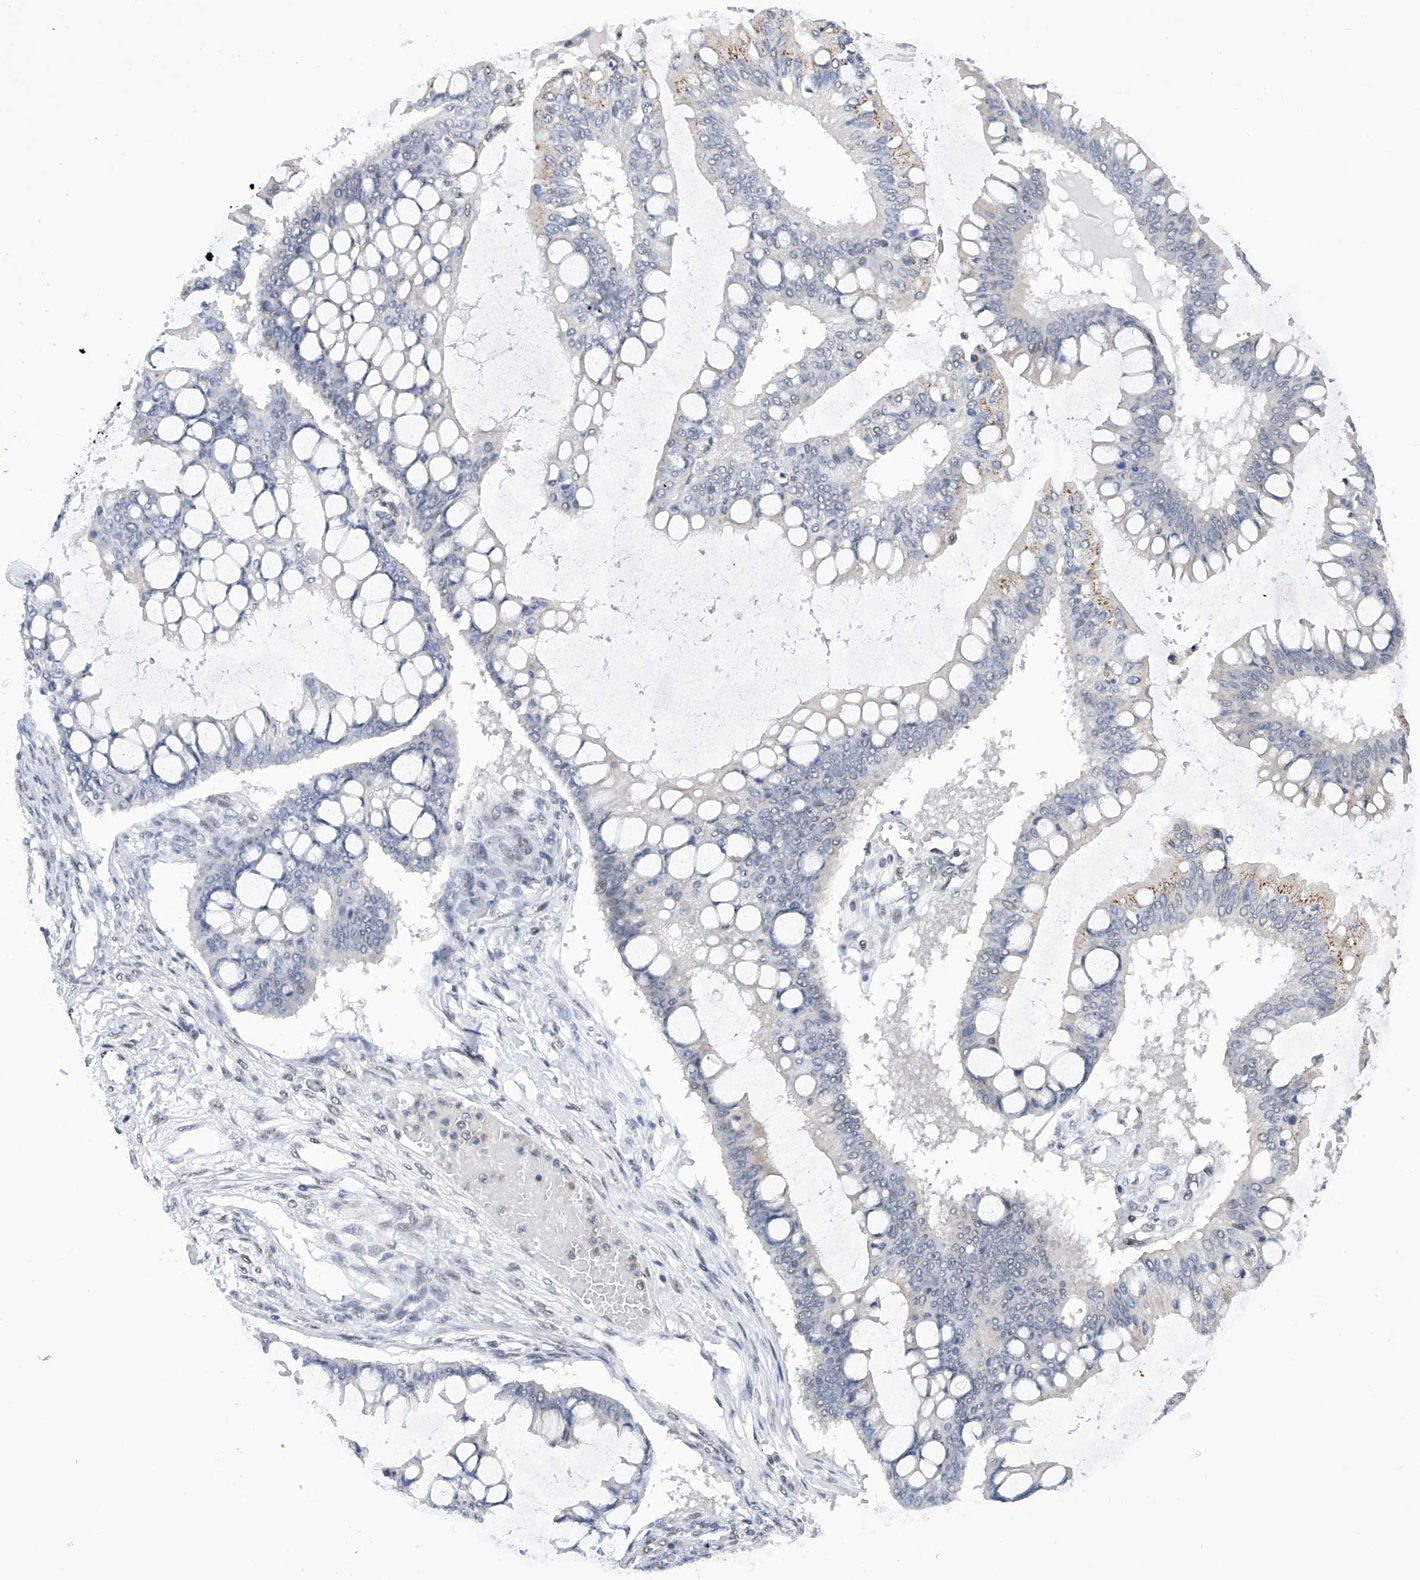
{"staining": {"intensity": "negative", "quantity": "none", "location": "none"}, "tissue": "ovarian cancer", "cell_type": "Tumor cells", "image_type": "cancer", "snomed": [{"axis": "morphology", "description": "Cystadenocarcinoma, mucinous, NOS"}, {"axis": "topography", "description": "Ovary"}], "caption": "This is a micrograph of immunohistochemistry (IHC) staining of ovarian mucinous cystadenocarcinoma, which shows no expression in tumor cells.", "gene": "RAD54L", "patient": {"sex": "female", "age": 73}}